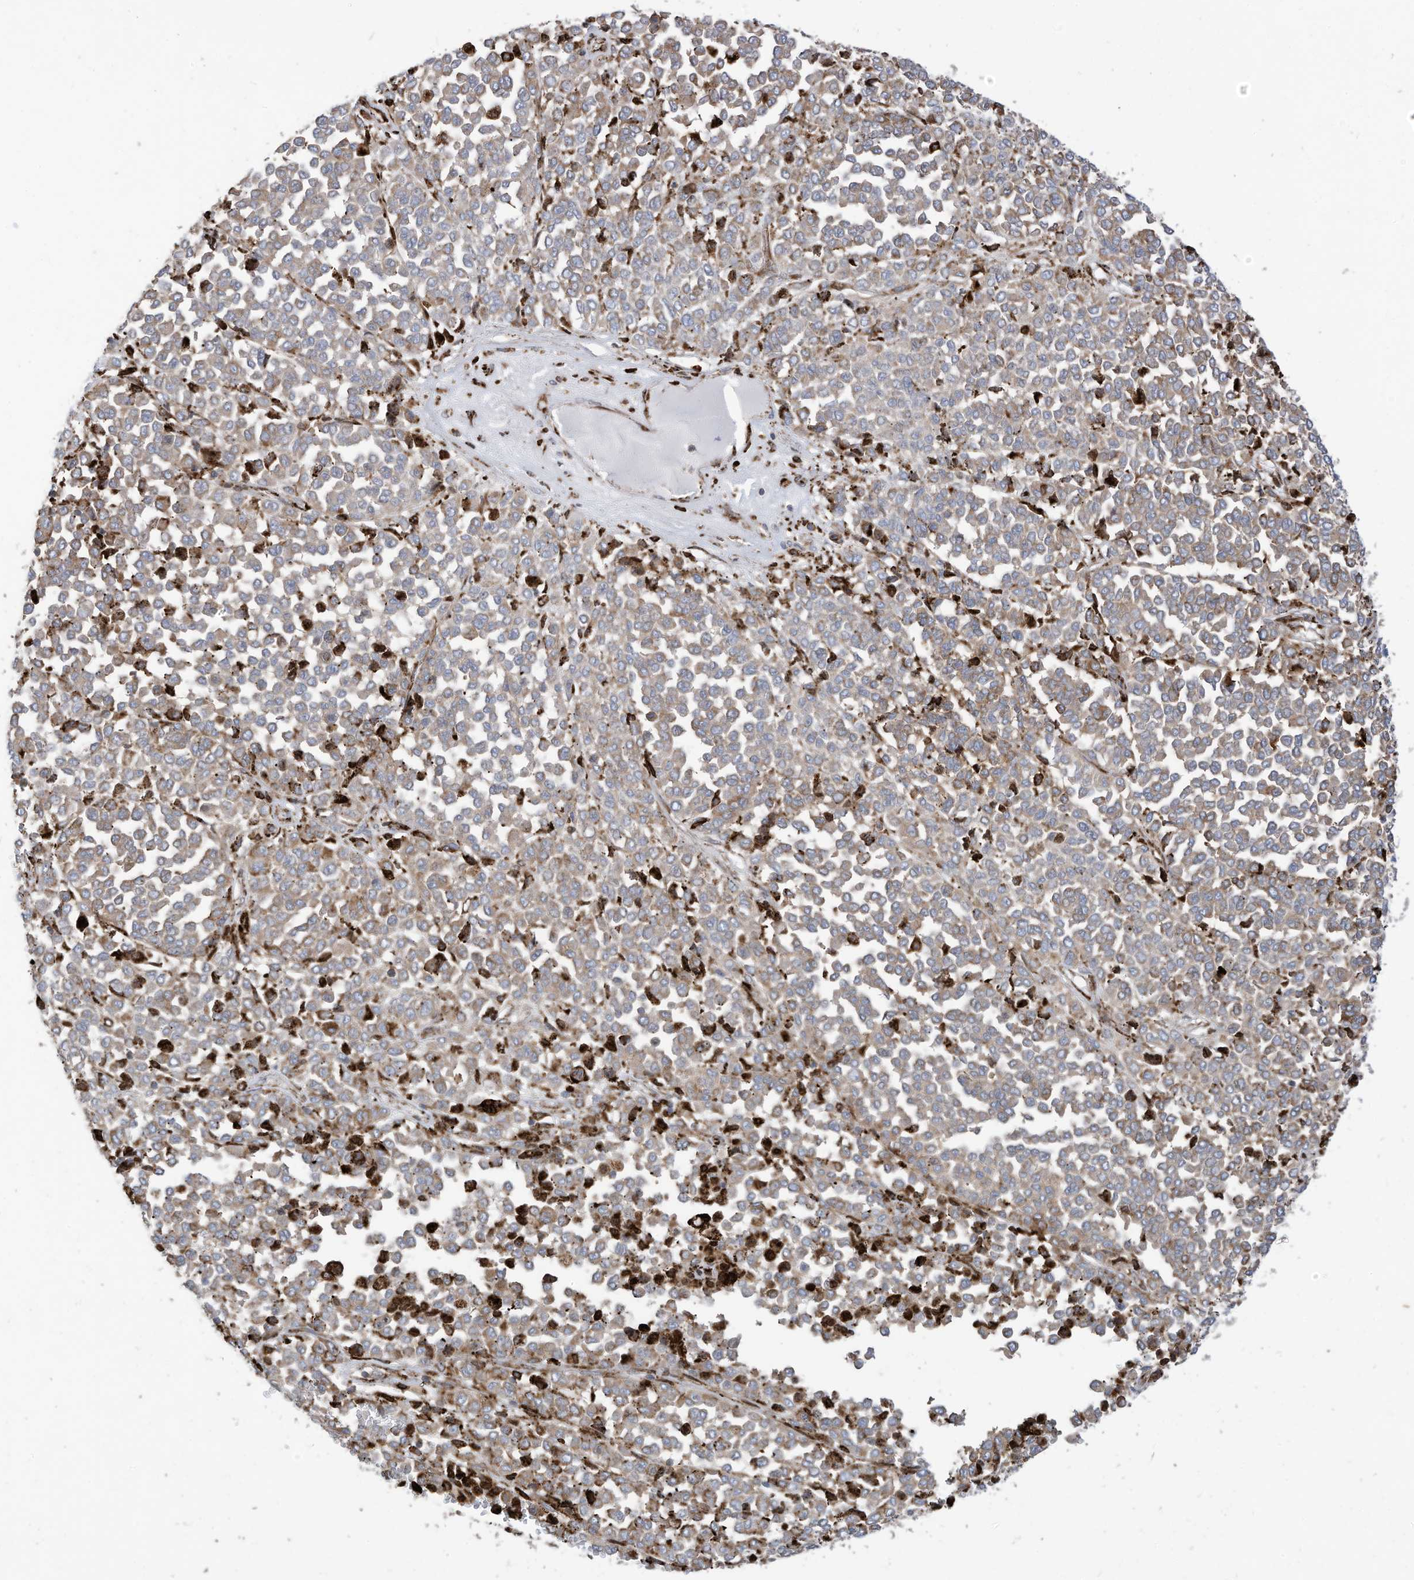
{"staining": {"intensity": "weak", "quantity": ">75%", "location": "cytoplasmic/membranous"}, "tissue": "melanoma", "cell_type": "Tumor cells", "image_type": "cancer", "snomed": [{"axis": "morphology", "description": "Malignant melanoma, Metastatic site"}, {"axis": "topography", "description": "Pancreas"}], "caption": "Weak cytoplasmic/membranous expression is present in approximately >75% of tumor cells in malignant melanoma (metastatic site).", "gene": "TRNAU1AP", "patient": {"sex": "female", "age": 30}}